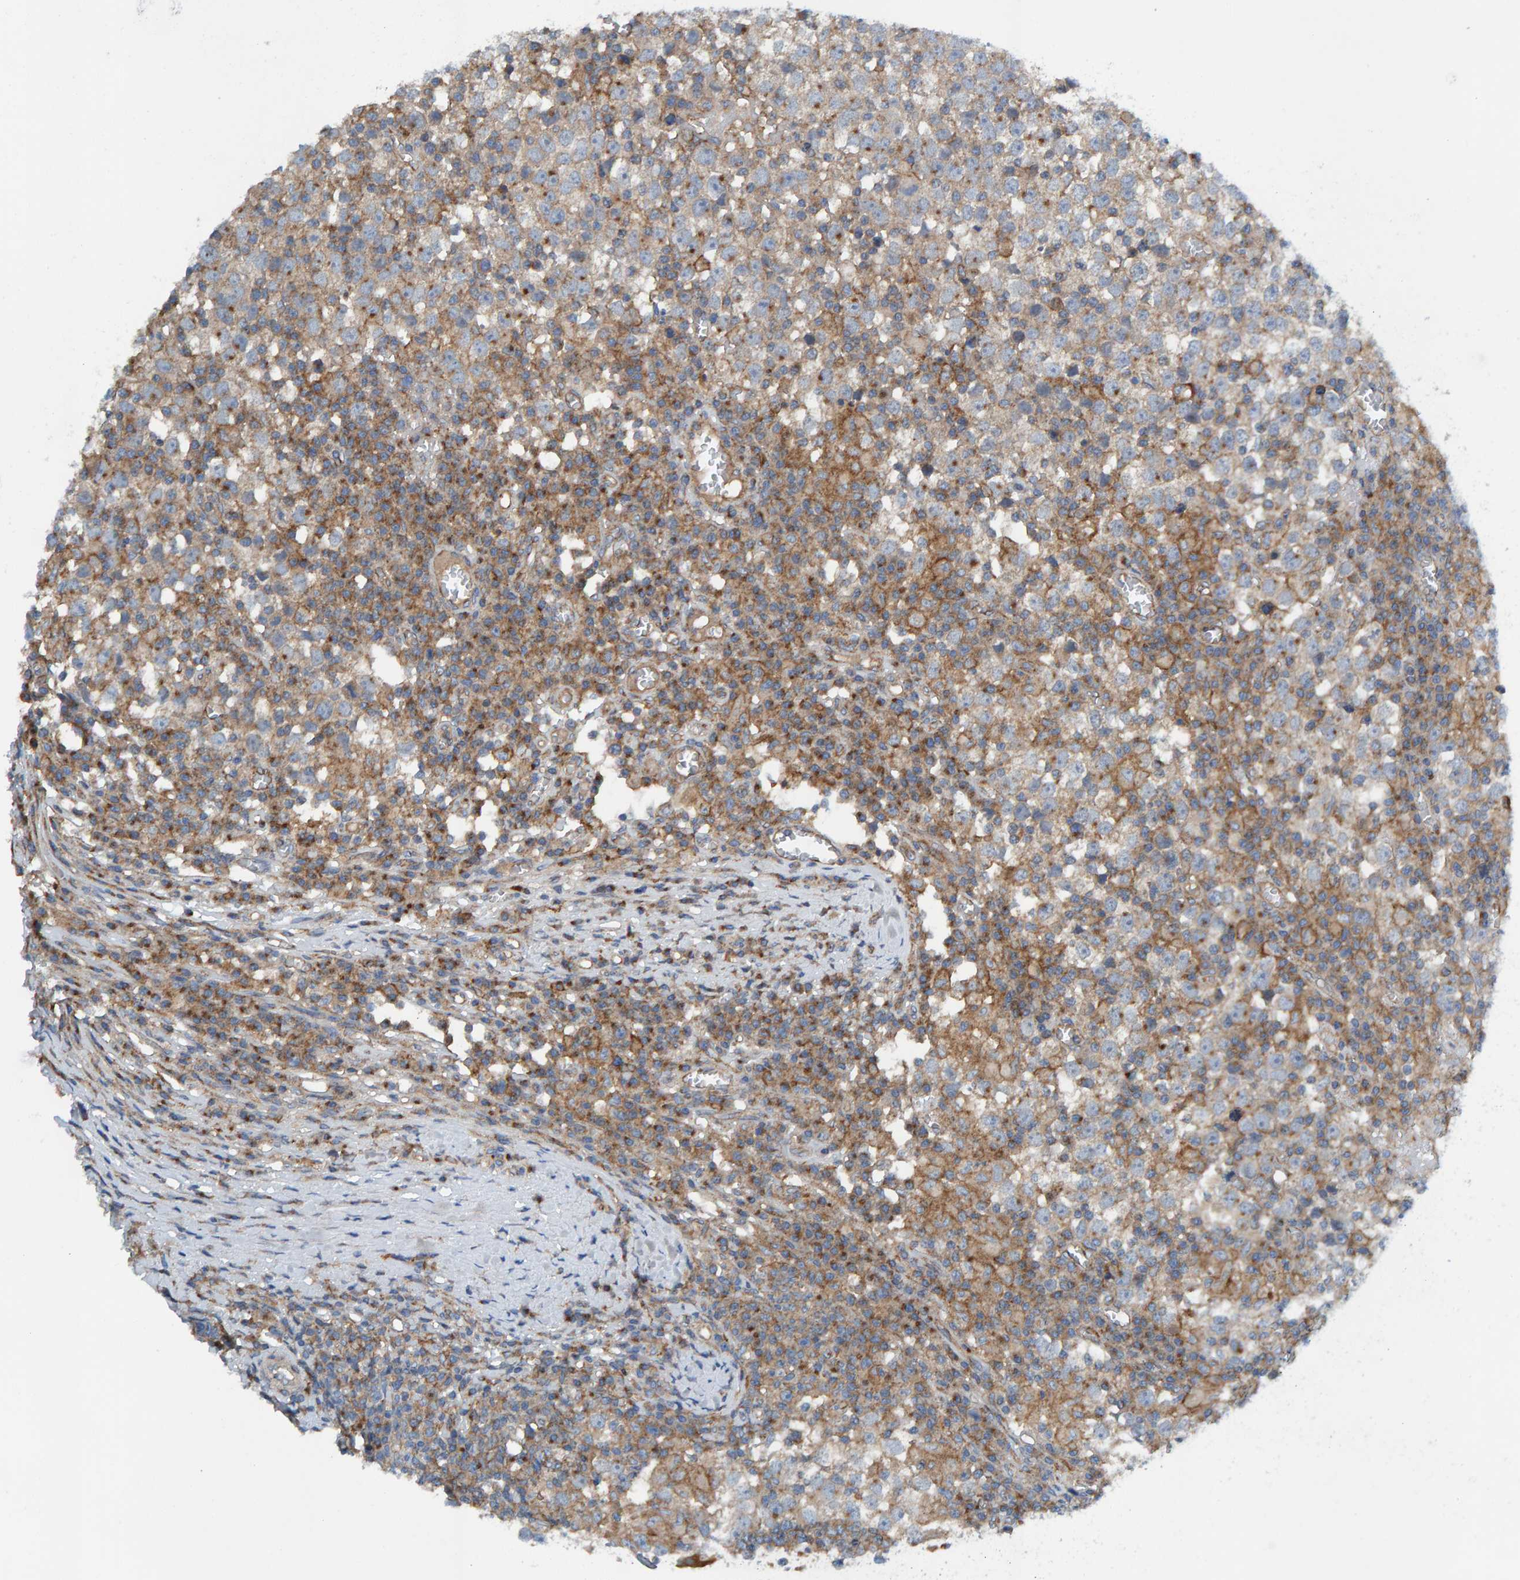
{"staining": {"intensity": "moderate", "quantity": "25%-75%", "location": "cytoplasmic/membranous"}, "tissue": "testis cancer", "cell_type": "Tumor cells", "image_type": "cancer", "snomed": [{"axis": "morphology", "description": "Seminoma, NOS"}, {"axis": "topography", "description": "Testis"}], "caption": "Protein expression analysis of testis cancer (seminoma) shows moderate cytoplasmic/membranous expression in approximately 25%-75% of tumor cells.", "gene": "MKLN1", "patient": {"sex": "male", "age": 65}}